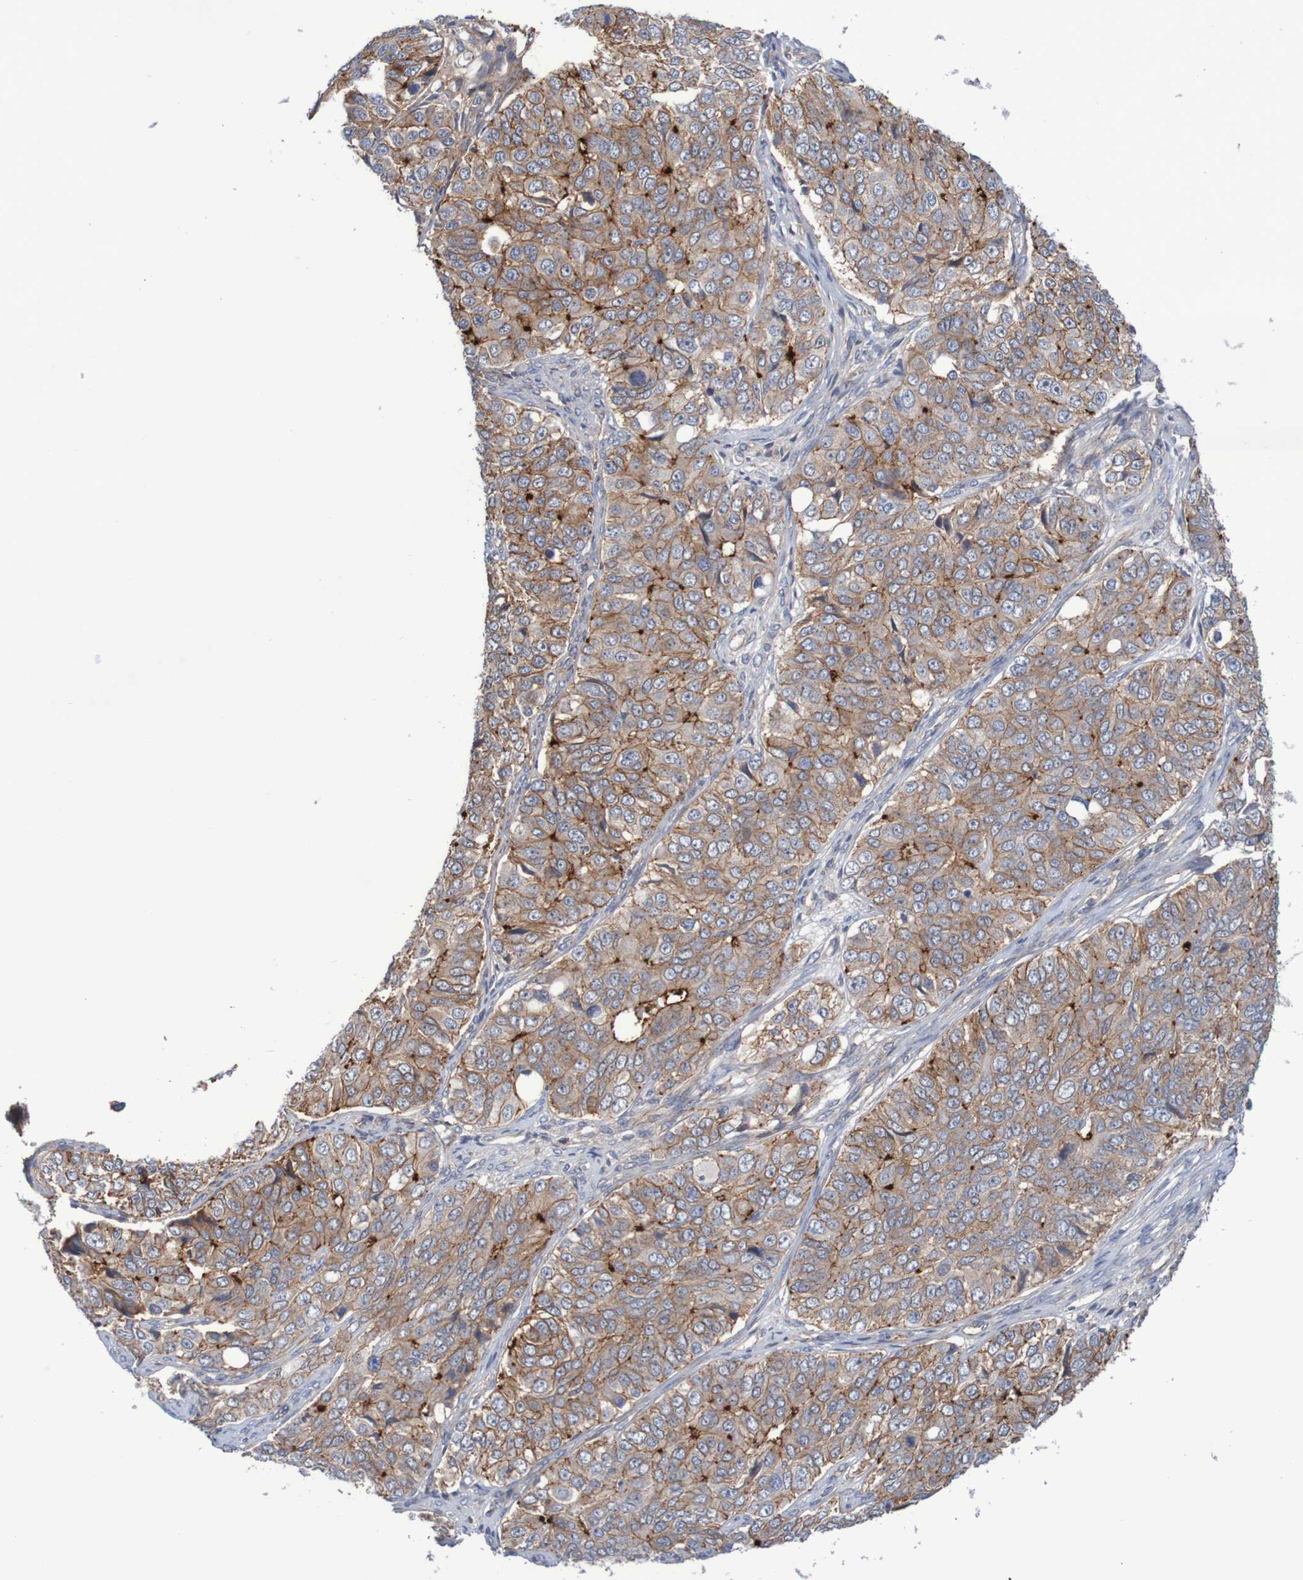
{"staining": {"intensity": "moderate", "quantity": ">75%", "location": "cytoplasmic/membranous"}, "tissue": "ovarian cancer", "cell_type": "Tumor cells", "image_type": "cancer", "snomed": [{"axis": "morphology", "description": "Carcinoma, endometroid"}, {"axis": "topography", "description": "Ovary"}], "caption": "A histopathology image showing moderate cytoplasmic/membranous positivity in about >75% of tumor cells in endometroid carcinoma (ovarian), as visualized by brown immunohistochemical staining.", "gene": "NECTIN2", "patient": {"sex": "female", "age": 51}}